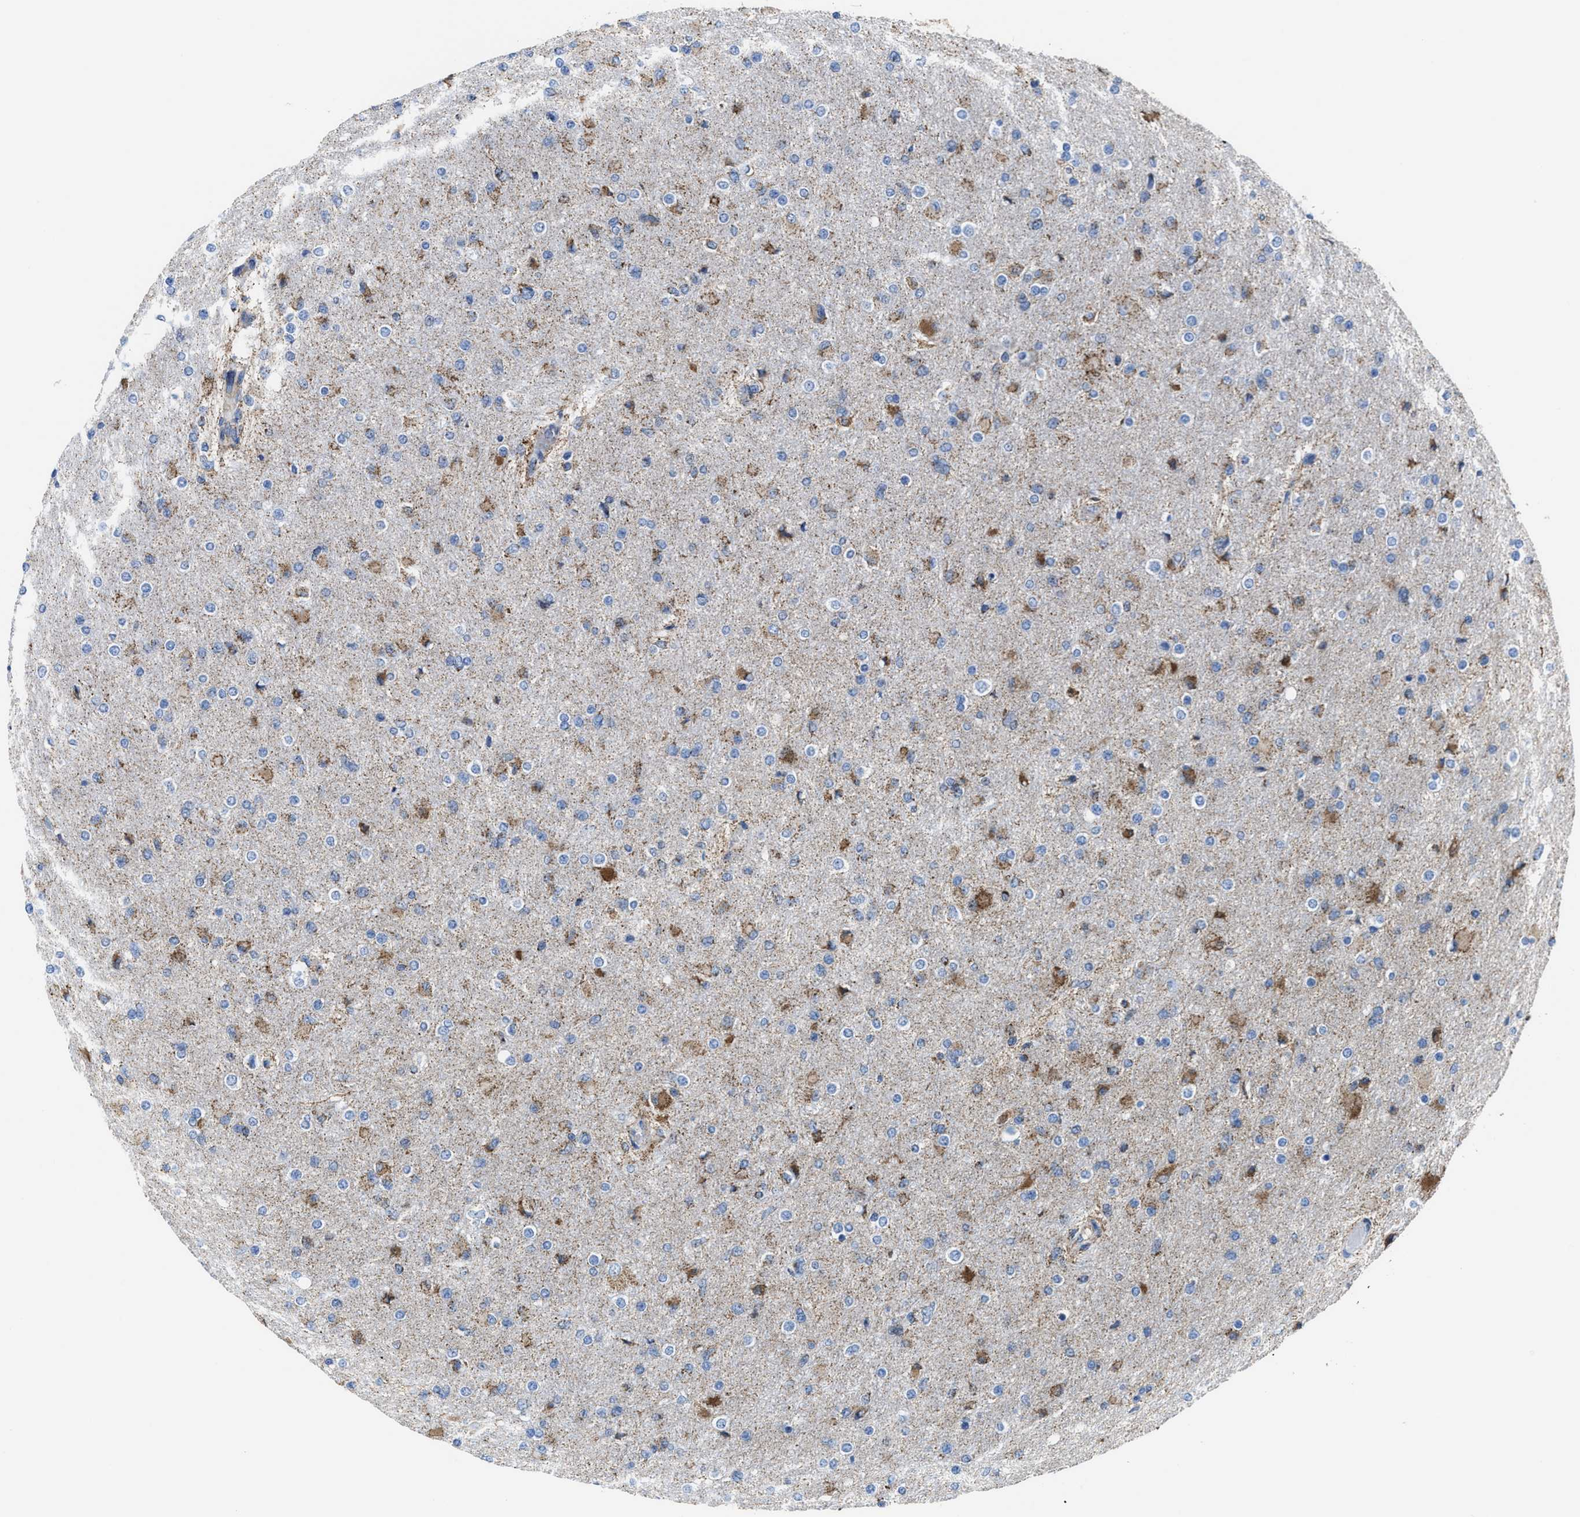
{"staining": {"intensity": "weak", "quantity": "<25%", "location": "cytoplasmic/membranous"}, "tissue": "glioma", "cell_type": "Tumor cells", "image_type": "cancer", "snomed": [{"axis": "morphology", "description": "Glioma, malignant, High grade"}, {"axis": "topography", "description": "Cerebral cortex"}], "caption": "High-grade glioma (malignant) stained for a protein using immunohistochemistry (IHC) exhibits no expression tumor cells.", "gene": "ALDH1B1", "patient": {"sex": "female", "age": 36}}